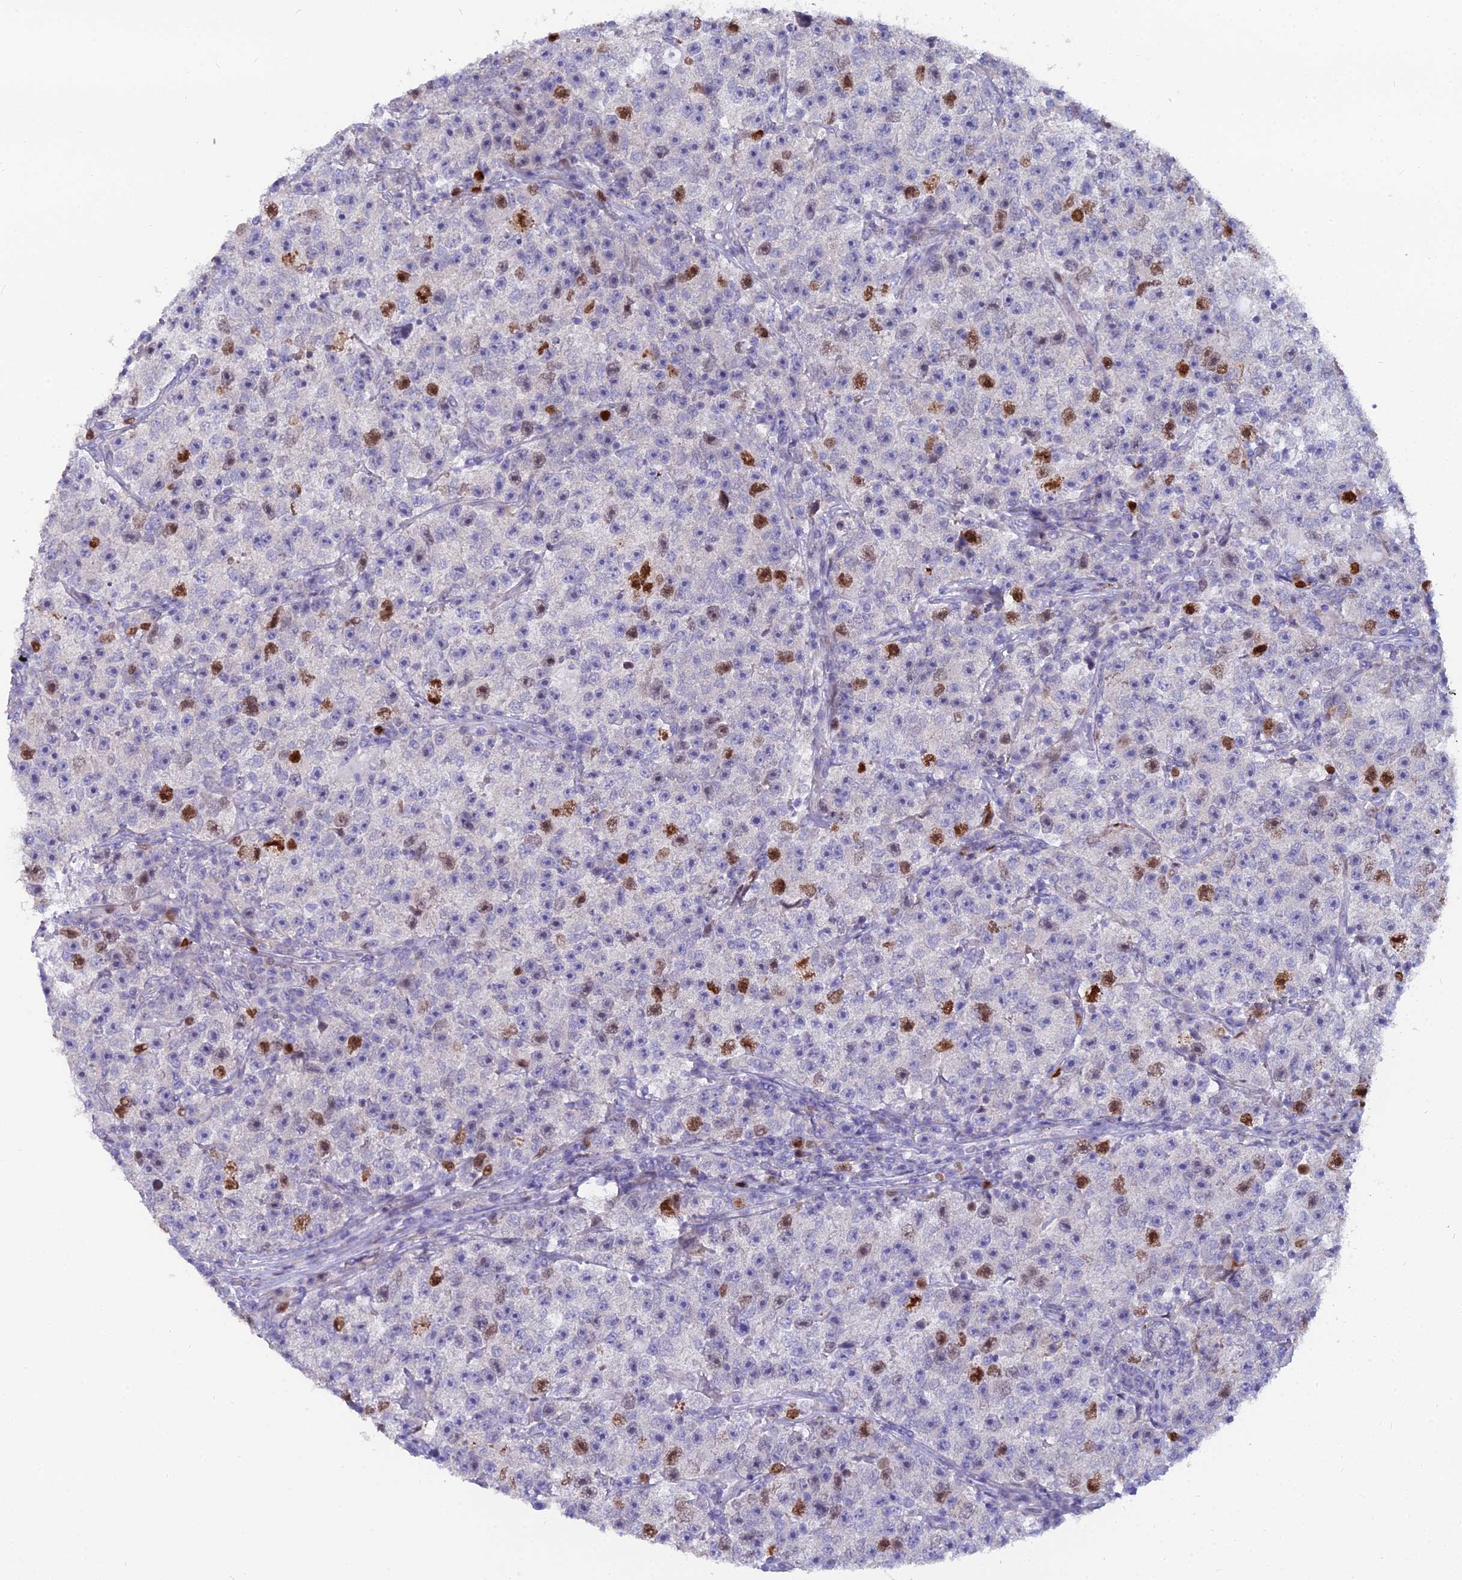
{"staining": {"intensity": "strong", "quantity": "<25%", "location": "nuclear"}, "tissue": "testis cancer", "cell_type": "Tumor cells", "image_type": "cancer", "snomed": [{"axis": "morphology", "description": "Seminoma, NOS"}, {"axis": "topography", "description": "Testis"}], "caption": "High-magnification brightfield microscopy of testis cancer (seminoma) stained with DAB (brown) and counterstained with hematoxylin (blue). tumor cells exhibit strong nuclear staining is seen in about<25% of cells. (brown staining indicates protein expression, while blue staining denotes nuclei).", "gene": "NUSAP1", "patient": {"sex": "male", "age": 22}}